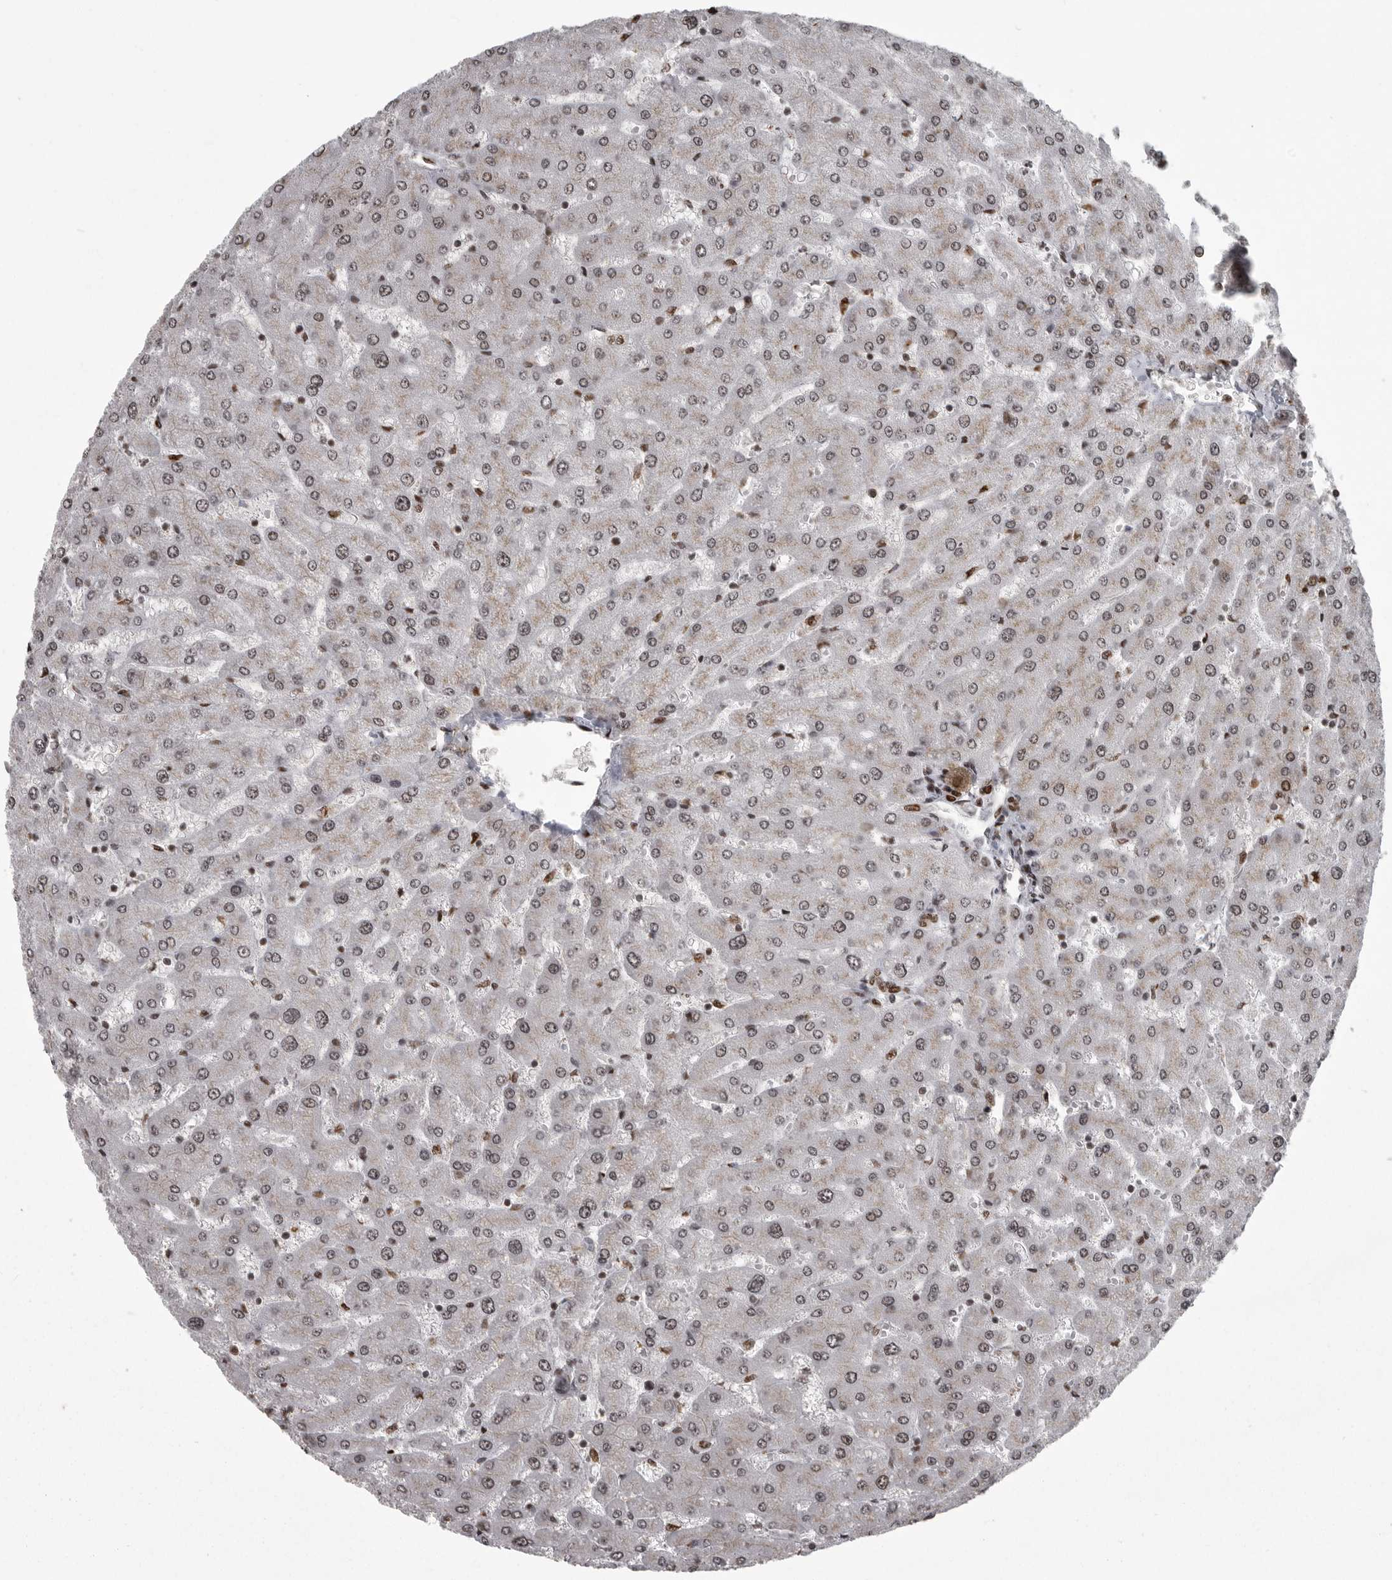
{"staining": {"intensity": "moderate", "quantity": ">75%", "location": "nuclear"}, "tissue": "liver", "cell_type": "Cholangiocytes", "image_type": "normal", "snomed": [{"axis": "morphology", "description": "Normal tissue, NOS"}, {"axis": "topography", "description": "Liver"}], "caption": "Liver was stained to show a protein in brown. There is medium levels of moderate nuclear positivity in about >75% of cholangiocytes.", "gene": "YAF2", "patient": {"sex": "male", "age": 55}}